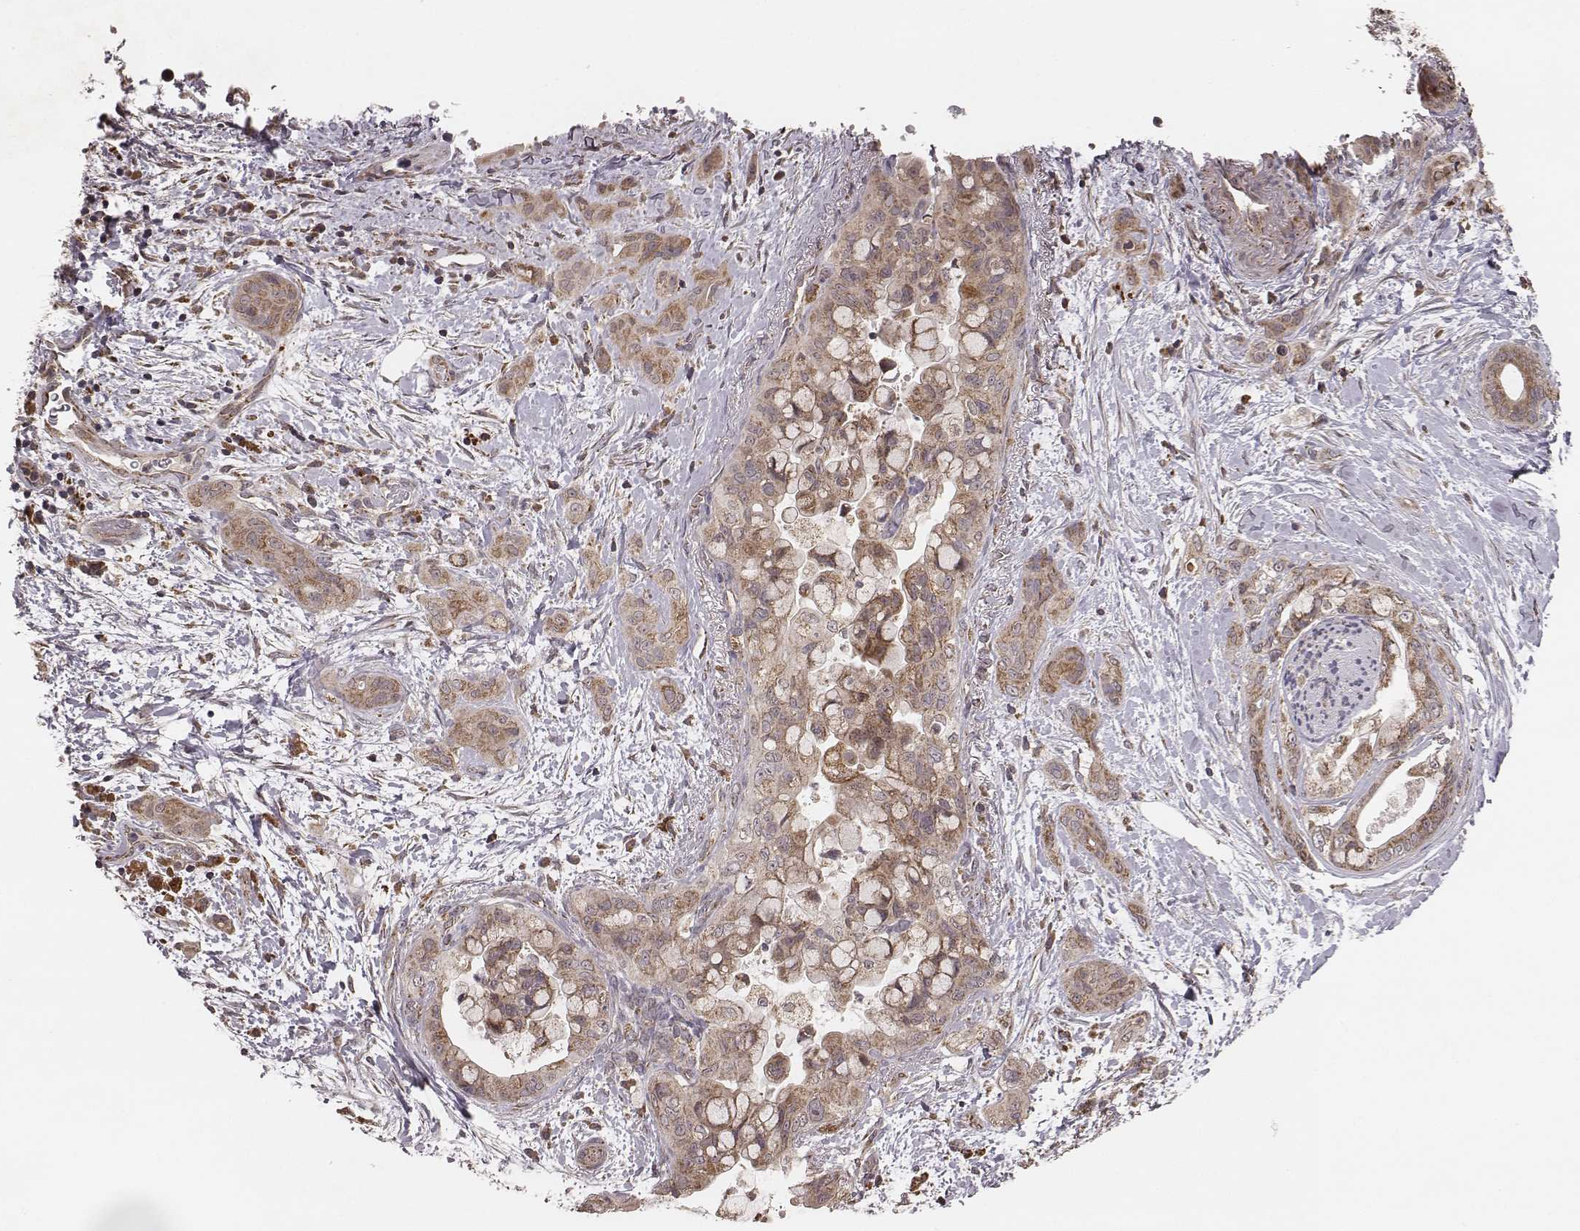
{"staining": {"intensity": "moderate", "quantity": ">75%", "location": "cytoplasmic/membranous"}, "tissue": "pancreatic cancer", "cell_type": "Tumor cells", "image_type": "cancer", "snomed": [{"axis": "morphology", "description": "Adenocarcinoma, NOS"}, {"axis": "topography", "description": "Pancreas"}], "caption": "Human pancreatic cancer (adenocarcinoma) stained with a brown dye shows moderate cytoplasmic/membranous positive expression in about >75% of tumor cells.", "gene": "ZDHHC21", "patient": {"sex": "male", "age": 71}}